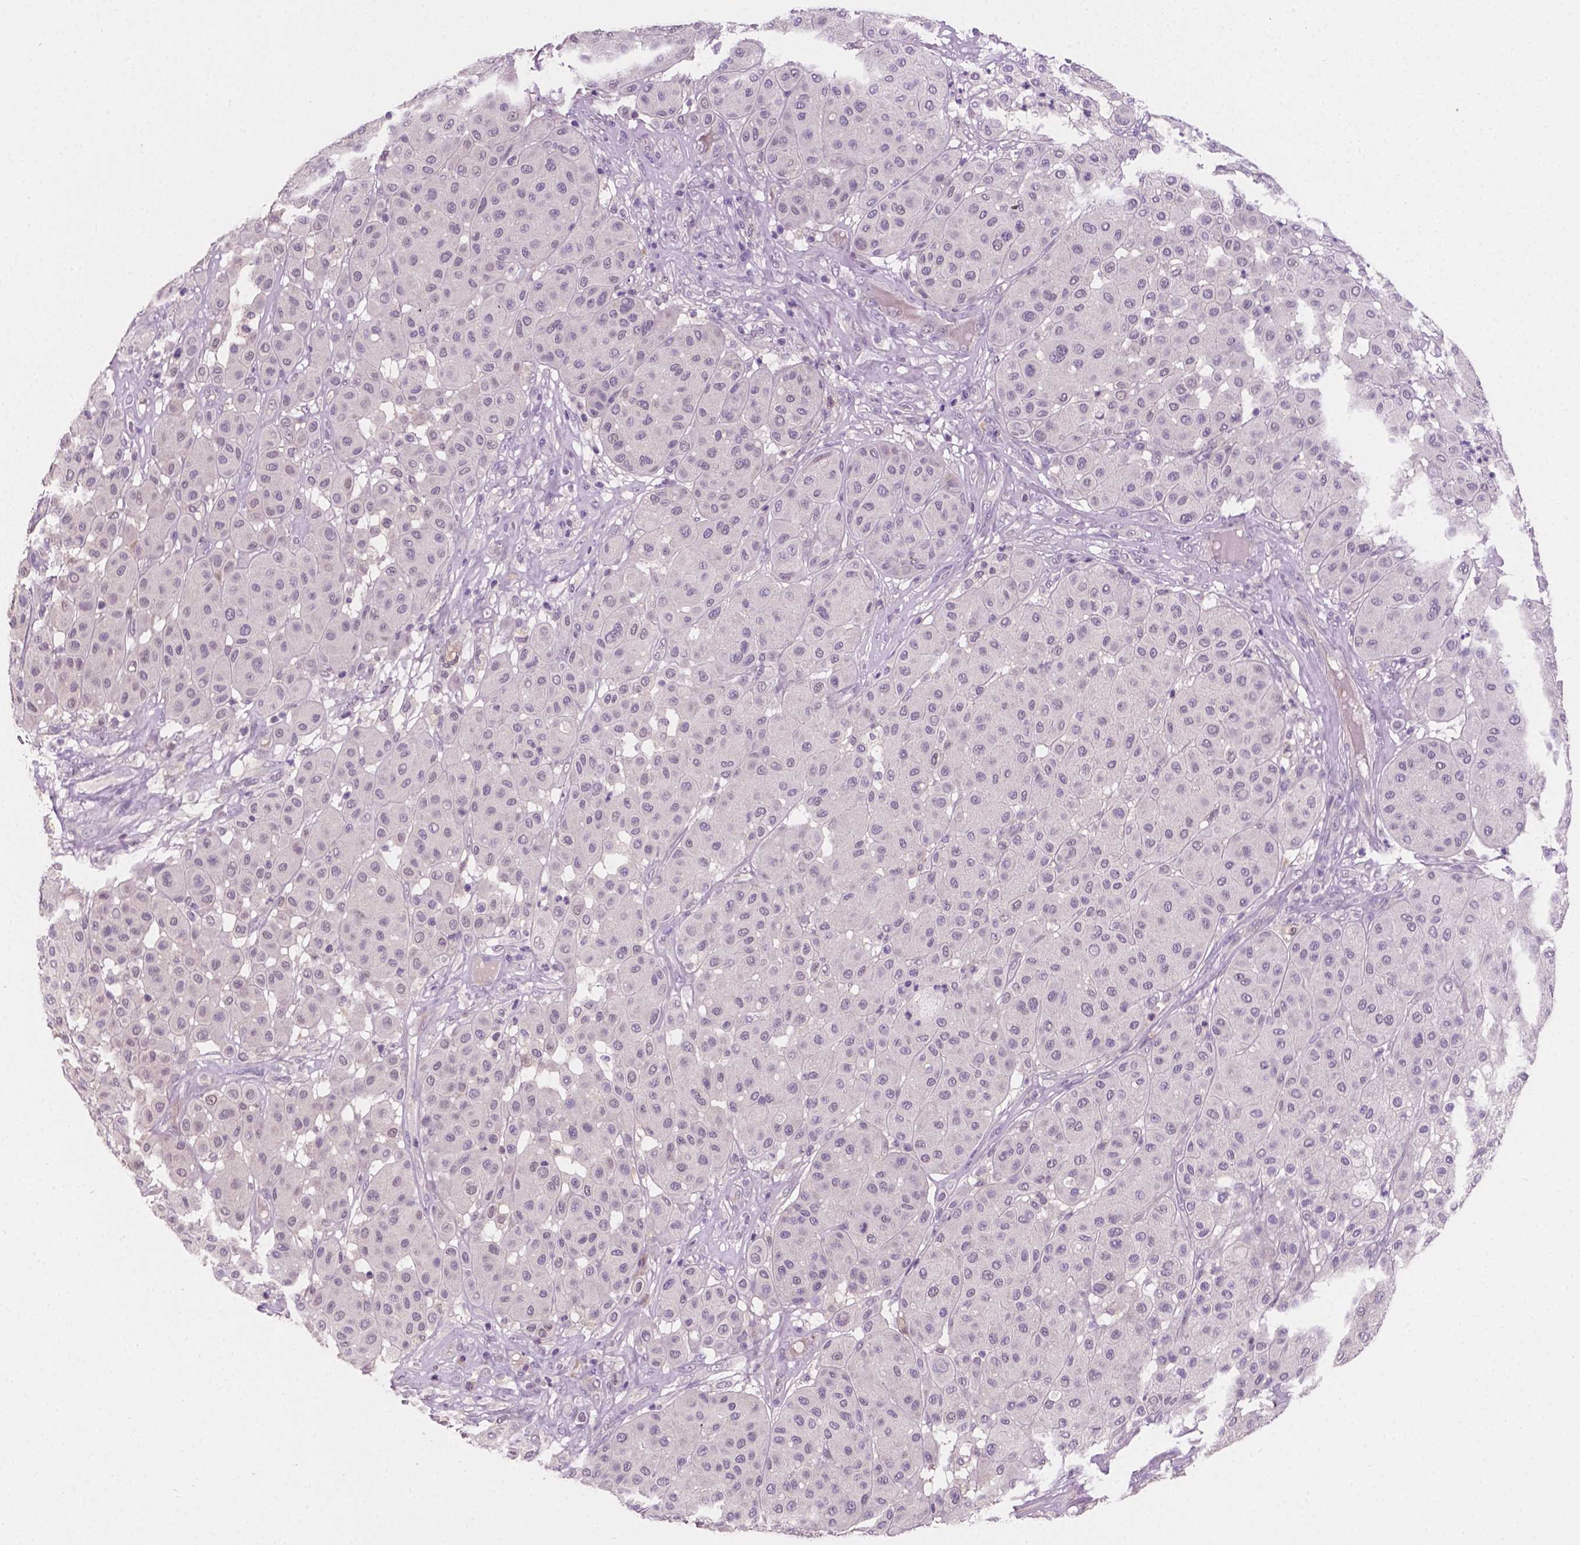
{"staining": {"intensity": "negative", "quantity": "none", "location": "none"}, "tissue": "melanoma", "cell_type": "Tumor cells", "image_type": "cancer", "snomed": [{"axis": "morphology", "description": "Malignant melanoma, Metastatic site"}, {"axis": "topography", "description": "Smooth muscle"}], "caption": "This micrograph is of malignant melanoma (metastatic site) stained with immunohistochemistry (IHC) to label a protein in brown with the nuclei are counter-stained blue. There is no staining in tumor cells.", "gene": "MROH6", "patient": {"sex": "male", "age": 41}}